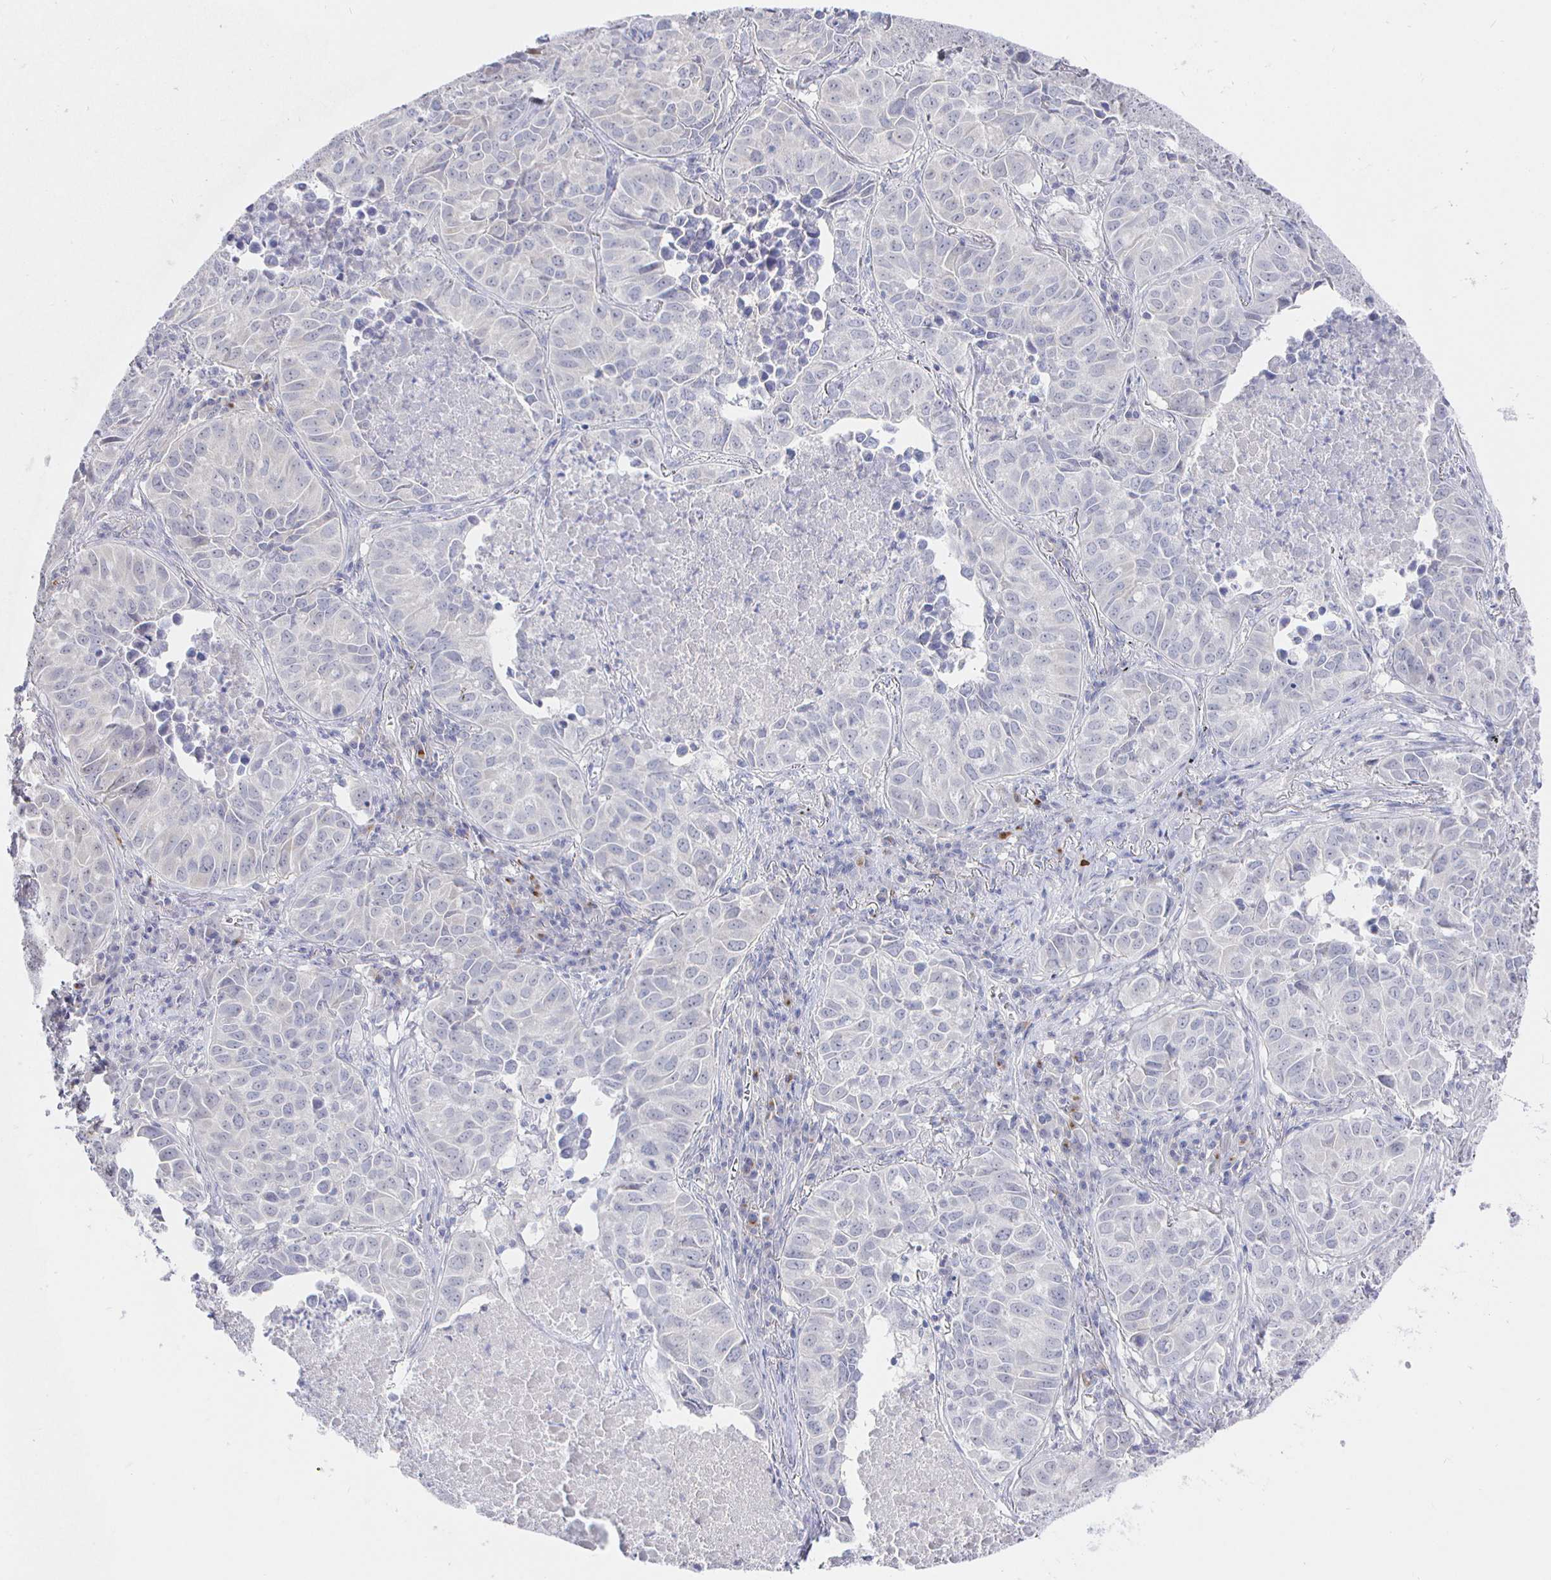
{"staining": {"intensity": "negative", "quantity": "none", "location": "none"}, "tissue": "lung cancer", "cell_type": "Tumor cells", "image_type": "cancer", "snomed": [{"axis": "morphology", "description": "Adenocarcinoma, NOS"}, {"axis": "topography", "description": "Lung"}], "caption": "Immunohistochemistry image of neoplastic tissue: lung cancer stained with DAB reveals no significant protein staining in tumor cells.", "gene": "LRRC23", "patient": {"sex": "female", "age": 50}}